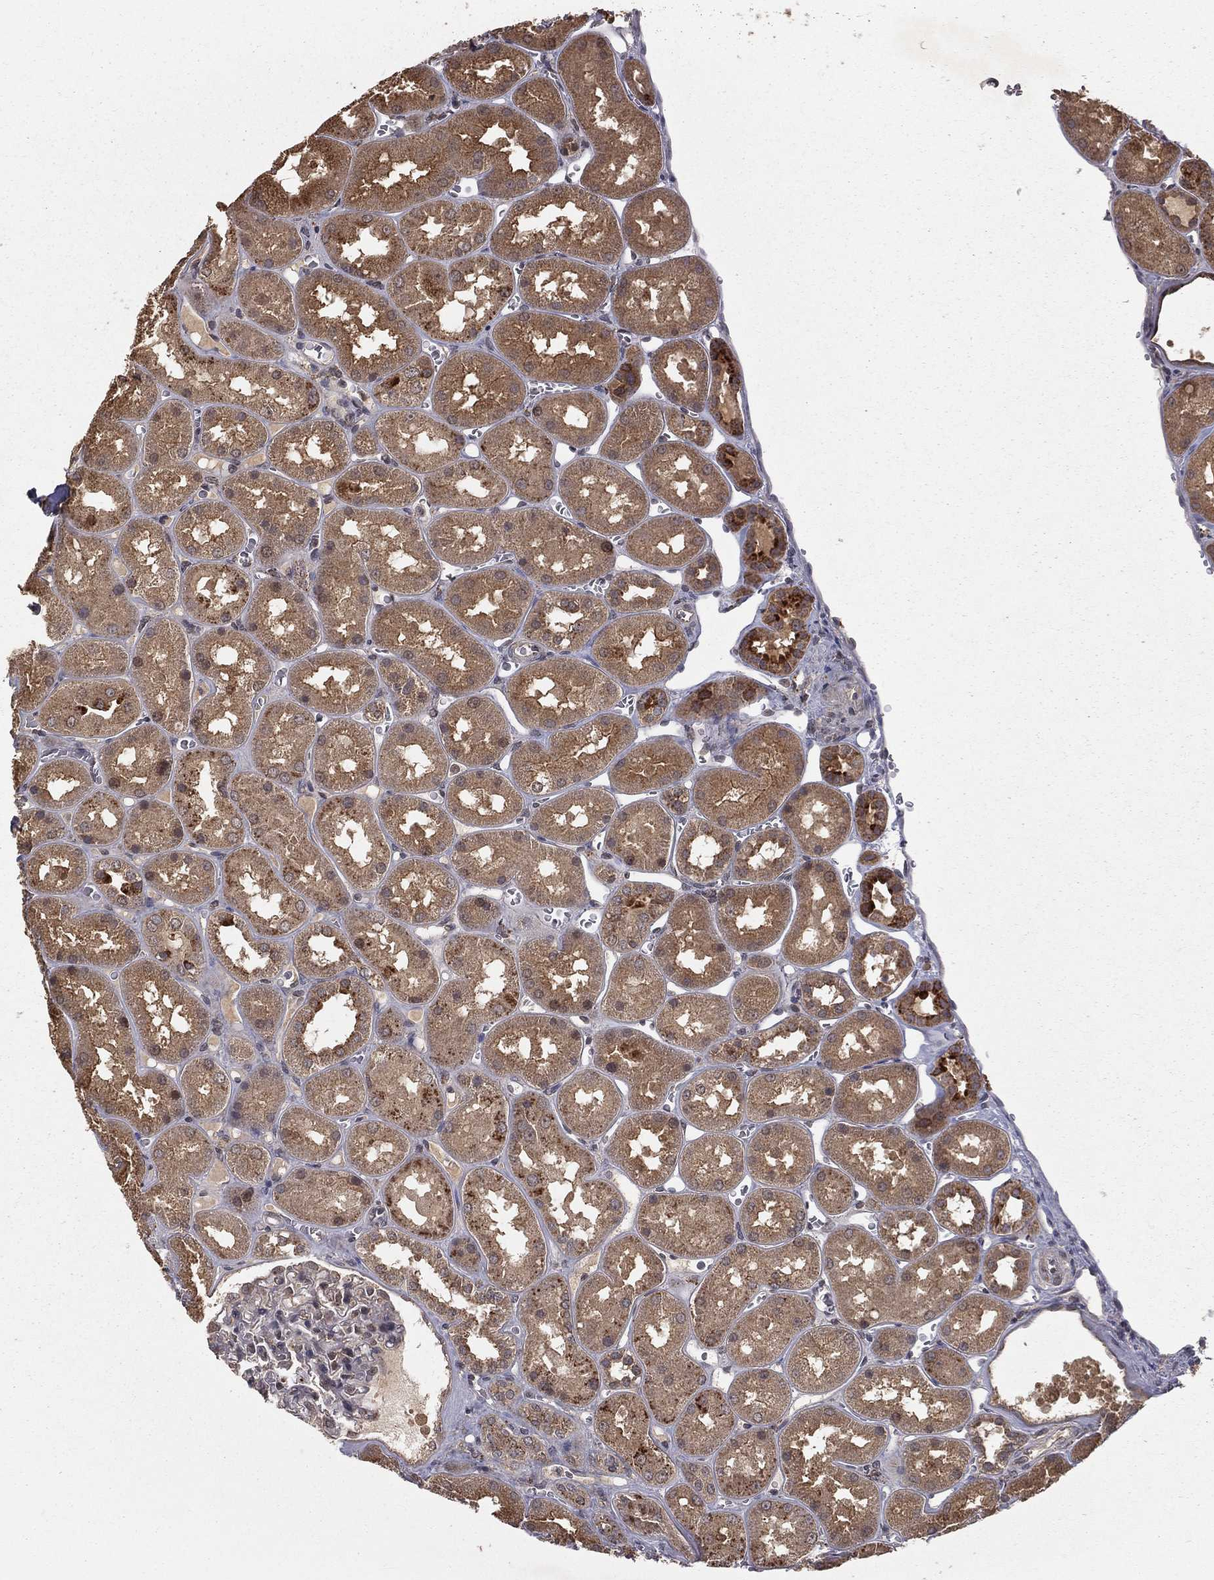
{"staining": {"intensity": "negative", "quantity": "none", "location": "none"}, "tissue": "kidney", "cell_type": "Cells in glomeruli", "image_type": "normal", "snomed": [{"axis": "morphology", "description": "Normal tissue, NOS"}, {"axis": "topography", "description": "Kidney"}], "caption": "A high-resolution micrograph shows immunohistochemistry staining of unremarkable kidney, which exhibits no significant positivity in cells in glomeruli.", "gene": "ZDHHC15", "patient": {"sex": "male", "age": 73}}